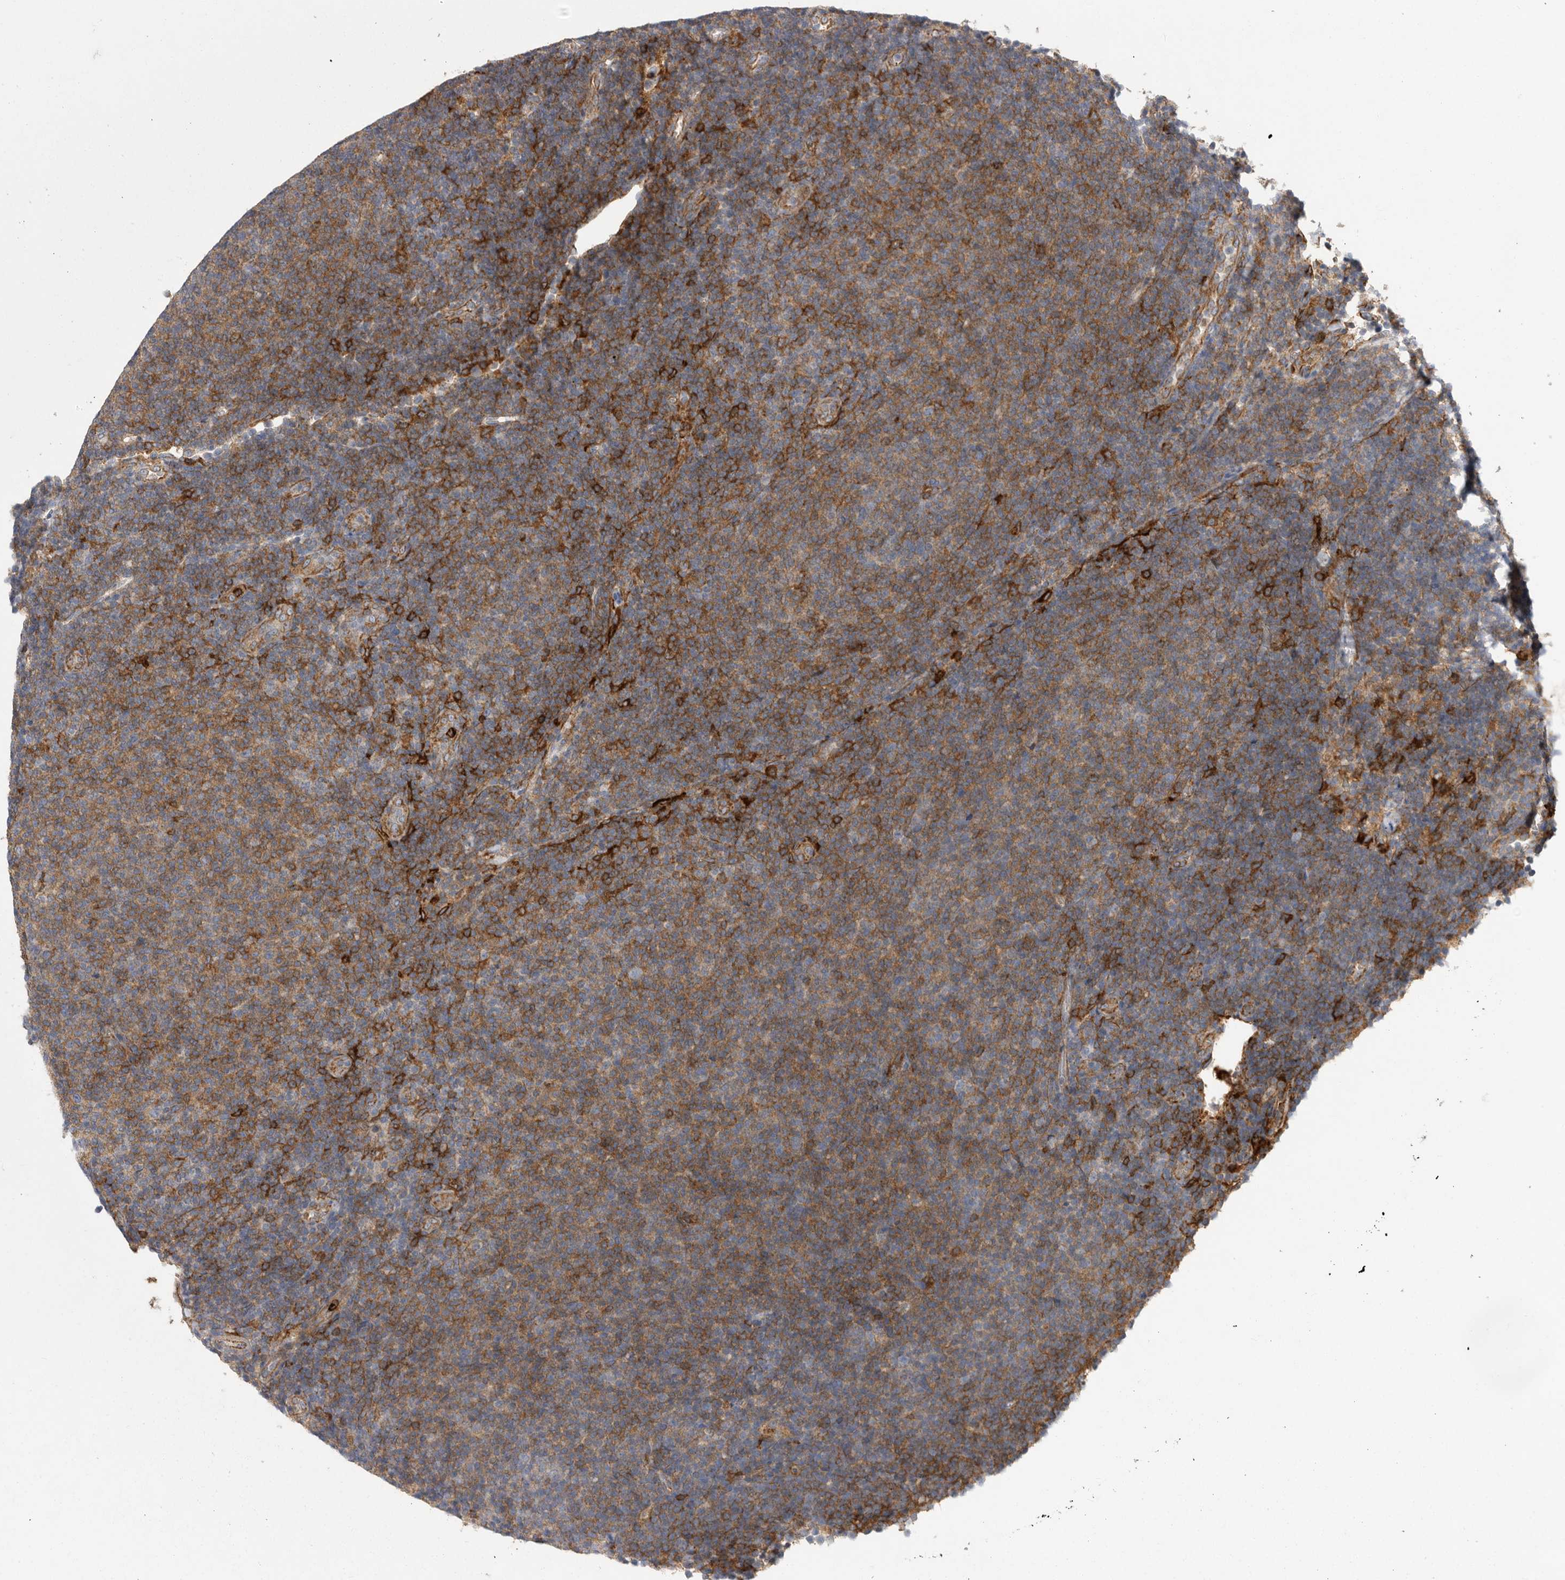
{"staining": {"intensity": "moderate", "quantity": ">75%", "location": "cytoplasmic/membranous"}, "tissue": "lymphoma", "cell_type": "Tumor cells", "image_type": "cancer", "snomed": [{"axis": "morphology", "description": "Malignant lymphoma, non-Hodgkin's type, Low grade"}, {"axis": "topography", "description": "Lymph node"}], "caption": "The histopathology image demonstrates staining of malignant lymphoma, non-Hodgkin's type (low-grade), revealing moderate cytoplasmic/membranous protein staining (brown color) within tumor cells.", "gene": "SIGLEC10", "patient": {"sex": "male", "age": 66}}